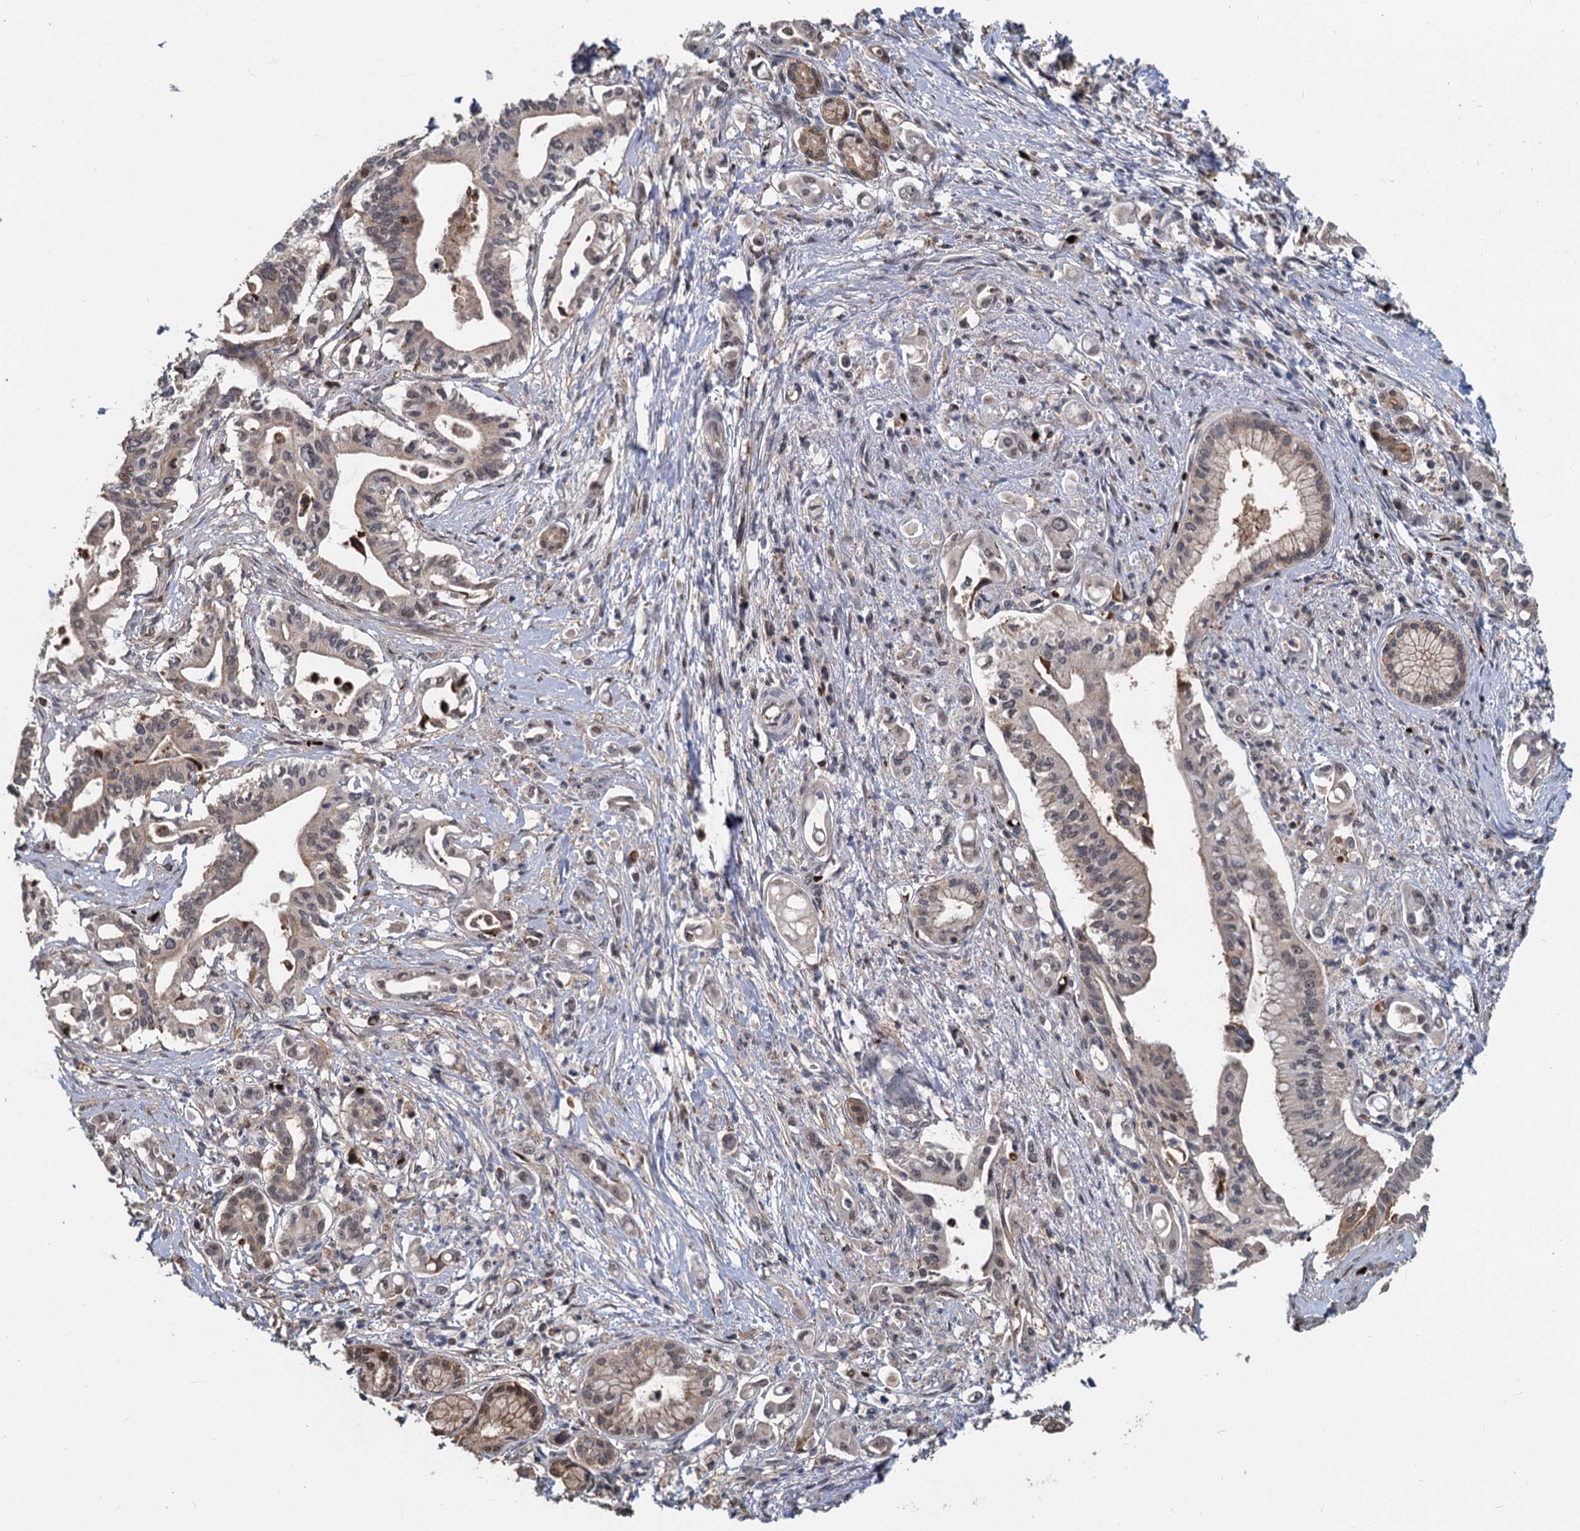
{"staining": {"intensity": "weak", "quantity": "25%-75%", "location": "nuclear"}, "tissue": "pancreatic cancer", "cell_type": "Tumor cells", "image_type": "cancer", "snomed": [{"axis": "morphology", "description": "Adenocarcinoma, NOS"}, {"axis": "topography", "description": "Pancreas"}], "caption": "DAB immunohistochemical staining of pancreatic cancer (adenocarcinoma) demonstrates weak nuclear protein staining in about 25%-75% of tumor cells.", "gene": "FANCI", "patient": {"sex": "female", "age": 77}}